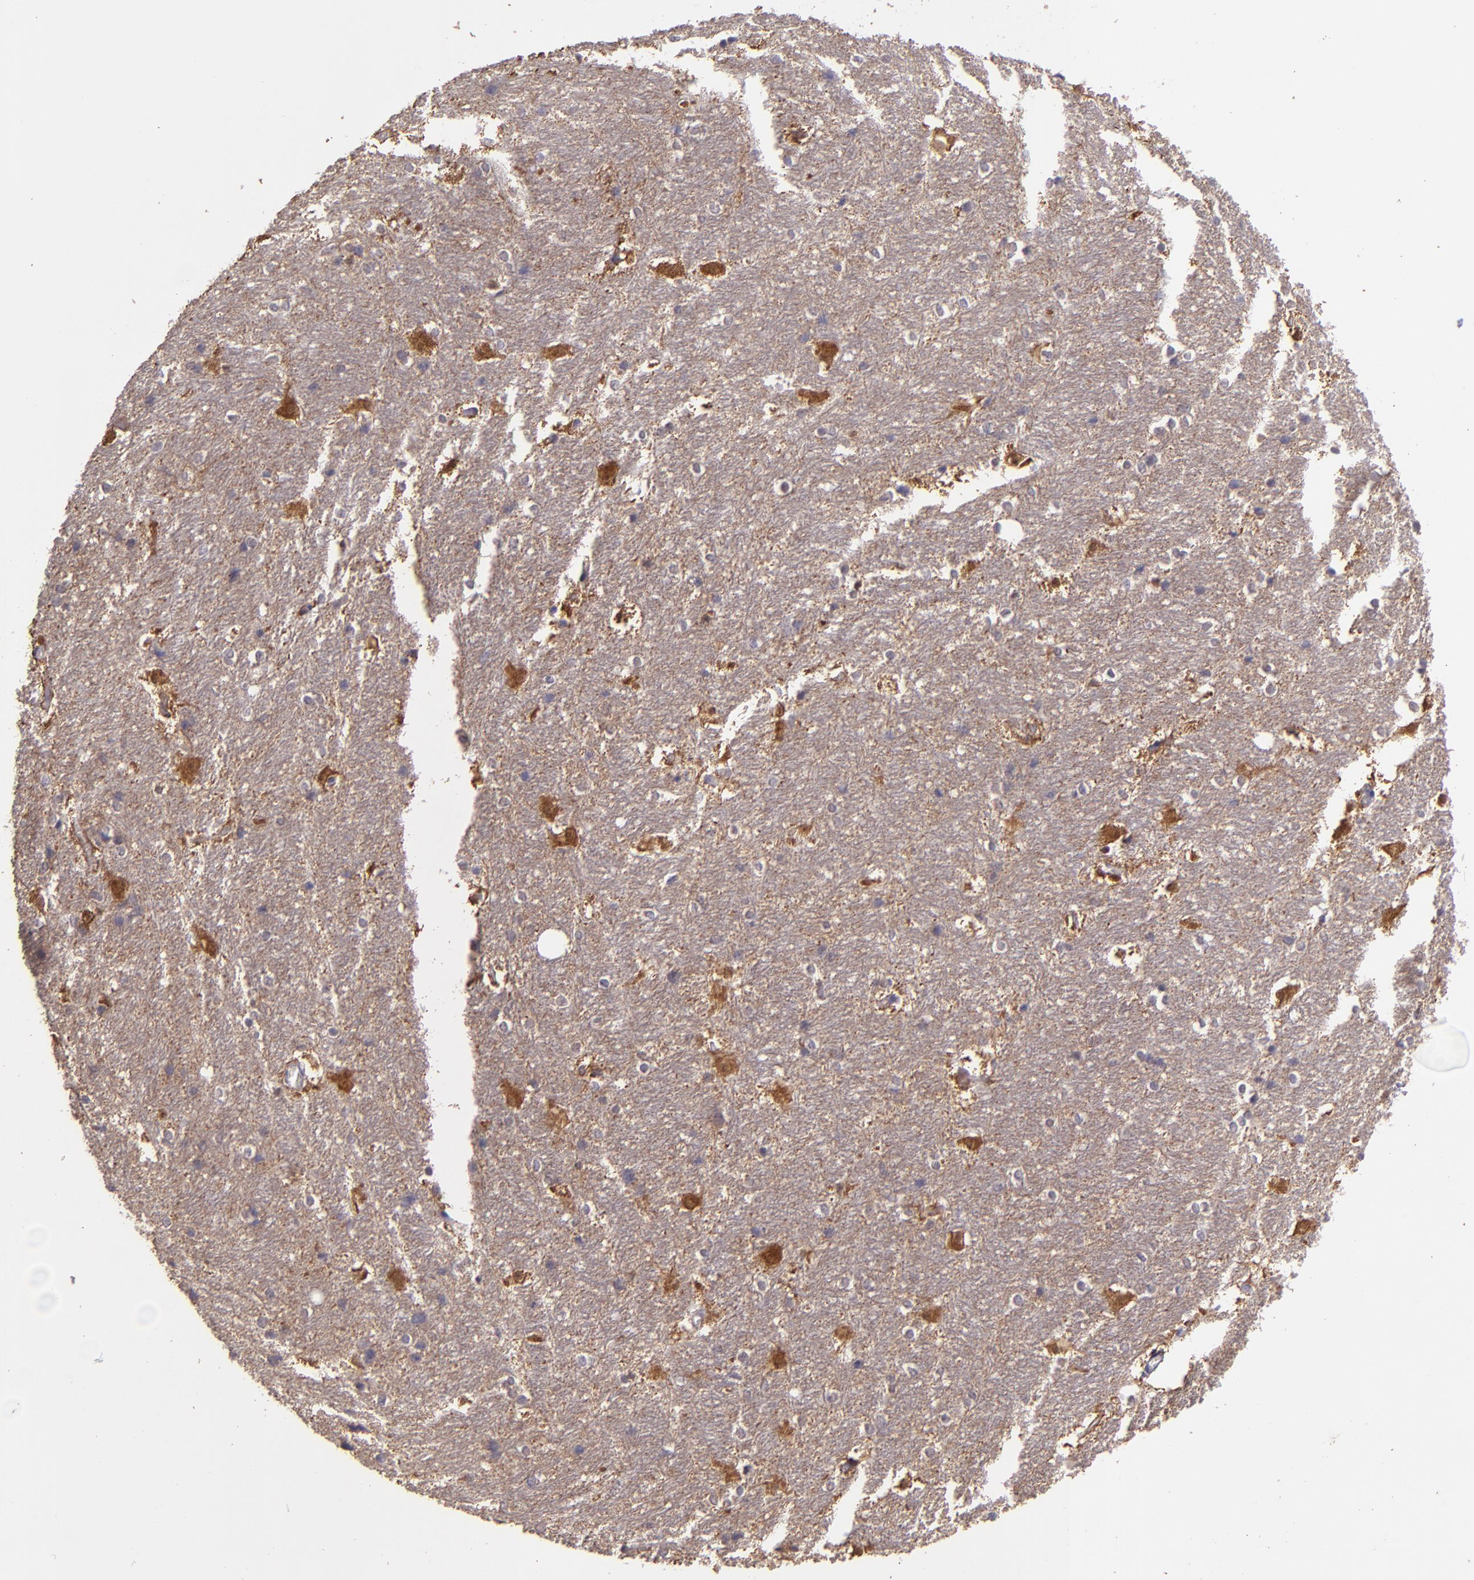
{"staining": {"intensity": "weak", "quantity": ">75%", "location": "cytoplasmic/membranous"}, "tissue": "hippocampus", "cell_type": "Glial cells", "image_type": "normal", "snomed": [{"axis": "morphology", "description": "Normal tissue, NOS"}, {"axis": "topography", "description": "Hippocampus"}], "caption": "Hippocampus stained with DAB IHC demonstrates low levels of weak cytoplasmic/membranous staining in about >75% of glial cells.", "gene": "PAPPA", "patient": {"sex": "female", "age": 19}}